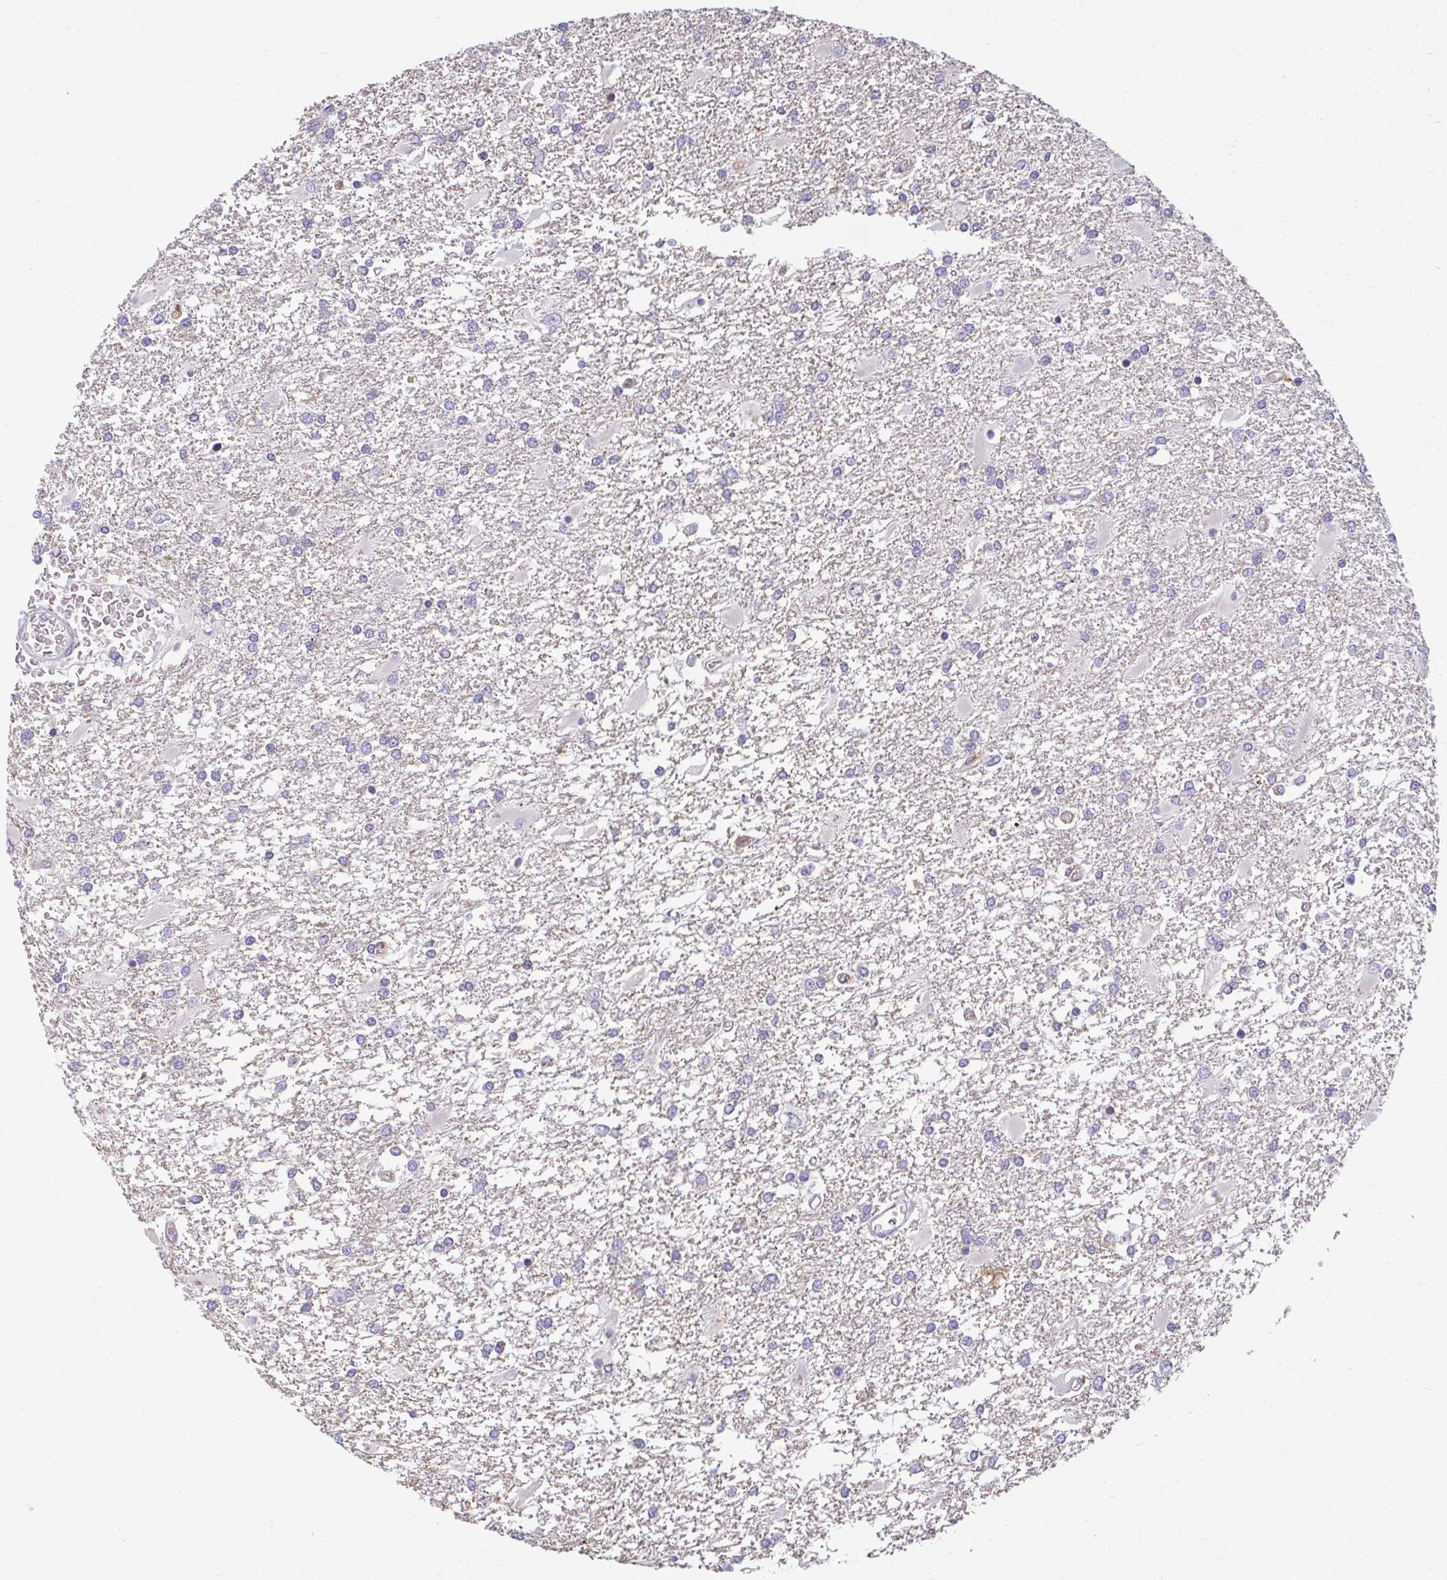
{"staining": {"intensity": "negative", "quantity": "none", "location": "none"}, "tissue": "glioma", "cell_type": "Tumor cells", "image_type": "cancer", "snomed": [{"axis": "morphology", "description": "Glioma, malignant, High grade"}, {"axis": "topography", "description": "Cerebral cortex"}], "caption": "Tumor cells are negative for brown protein staining in malignant glioma (high-grade).", "gene": "PDE2A", "patient": {"sex": "male", "age": 79}}